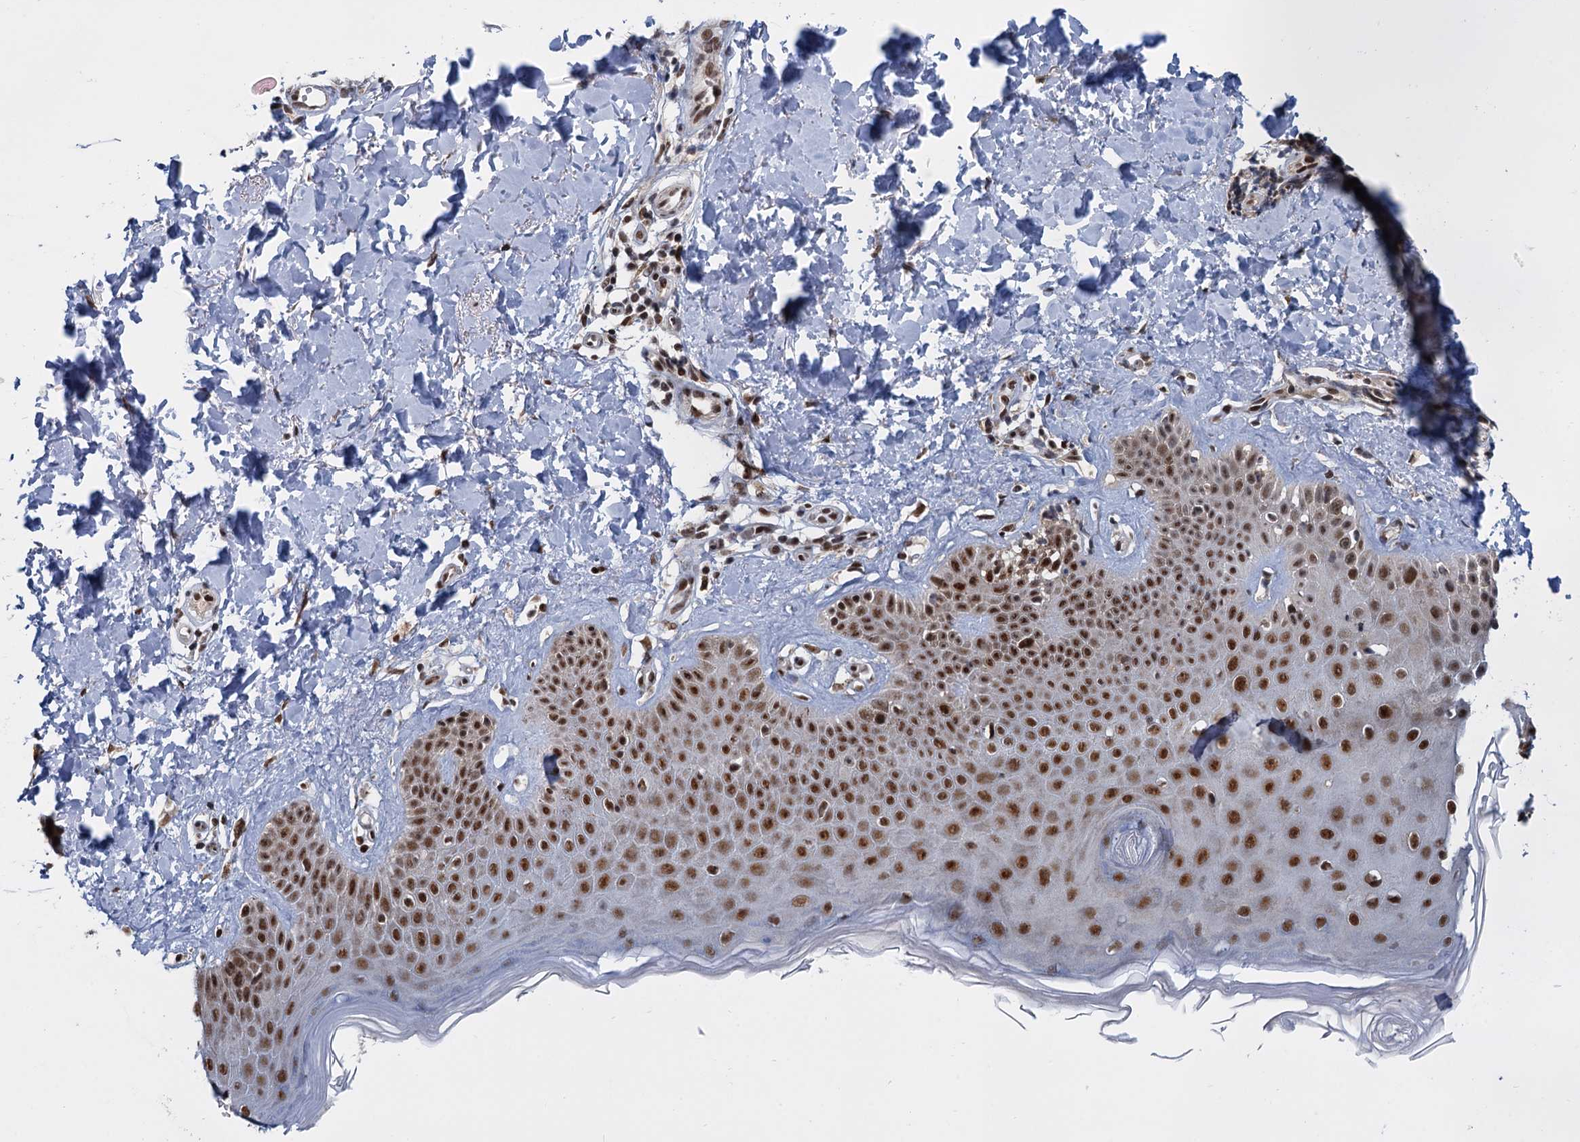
{"staining": {"intensity": "moderate", "quantity": ">75%", "location": "nuclear"}, "tissue": "skin", "cell_type": "Fibroblasts", "image_type": "normal", "snomed": [{"axis": "morphology", "description": "Normal tissue, NOS"}, {"axis": "topography", "description": "Skin"}], "caption": "Immunohistochemical staining of normal skin exhibits medium levels of moderate nuclear positivity in approximately >75% of fibroblasts.", "gene": "WBP4", "patient": {"sex": "male", "age": 52}}